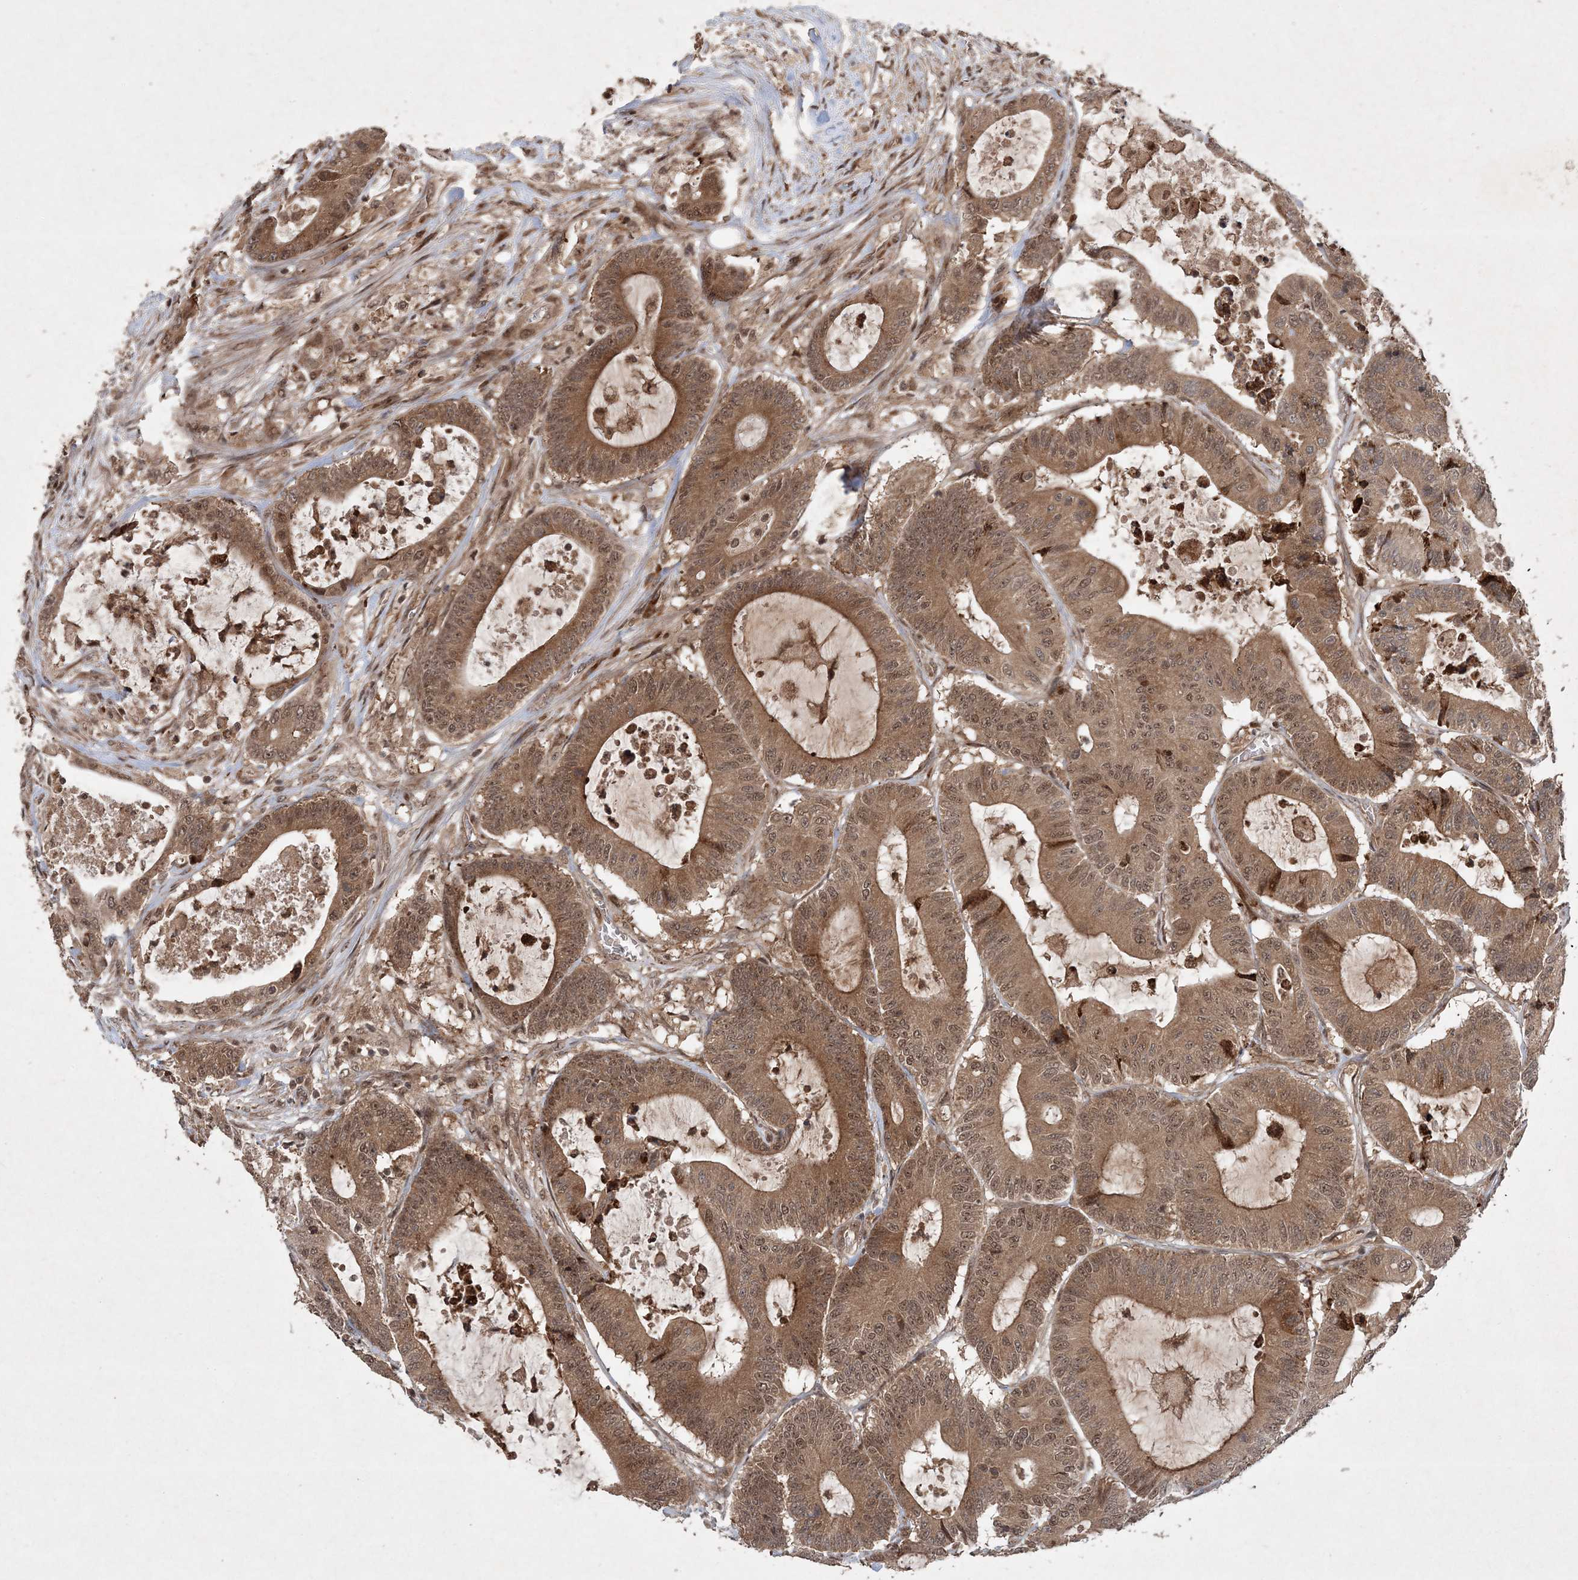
{"staining": {"intensity": "moderate", "quantity": ">75%", "location": "cytoplasmic/membranous,nuclear"}, "tissue": "colorectal cancer", "cell_type": "Tumor cells", "image_type": "cancer", "snomed": [{"axis": "morphology", "description": "Adenocarcinoma, NOS"}, {"axis": "topography", "description": "Colon"}], "caption": "Protein staining reveals moderate cytoplasmic/membranous and nuclear expression in about >75% of tumor cells in colorectal cancer.", "gene": "UBR3", "patient": {"sex": "female", "age": 84}}